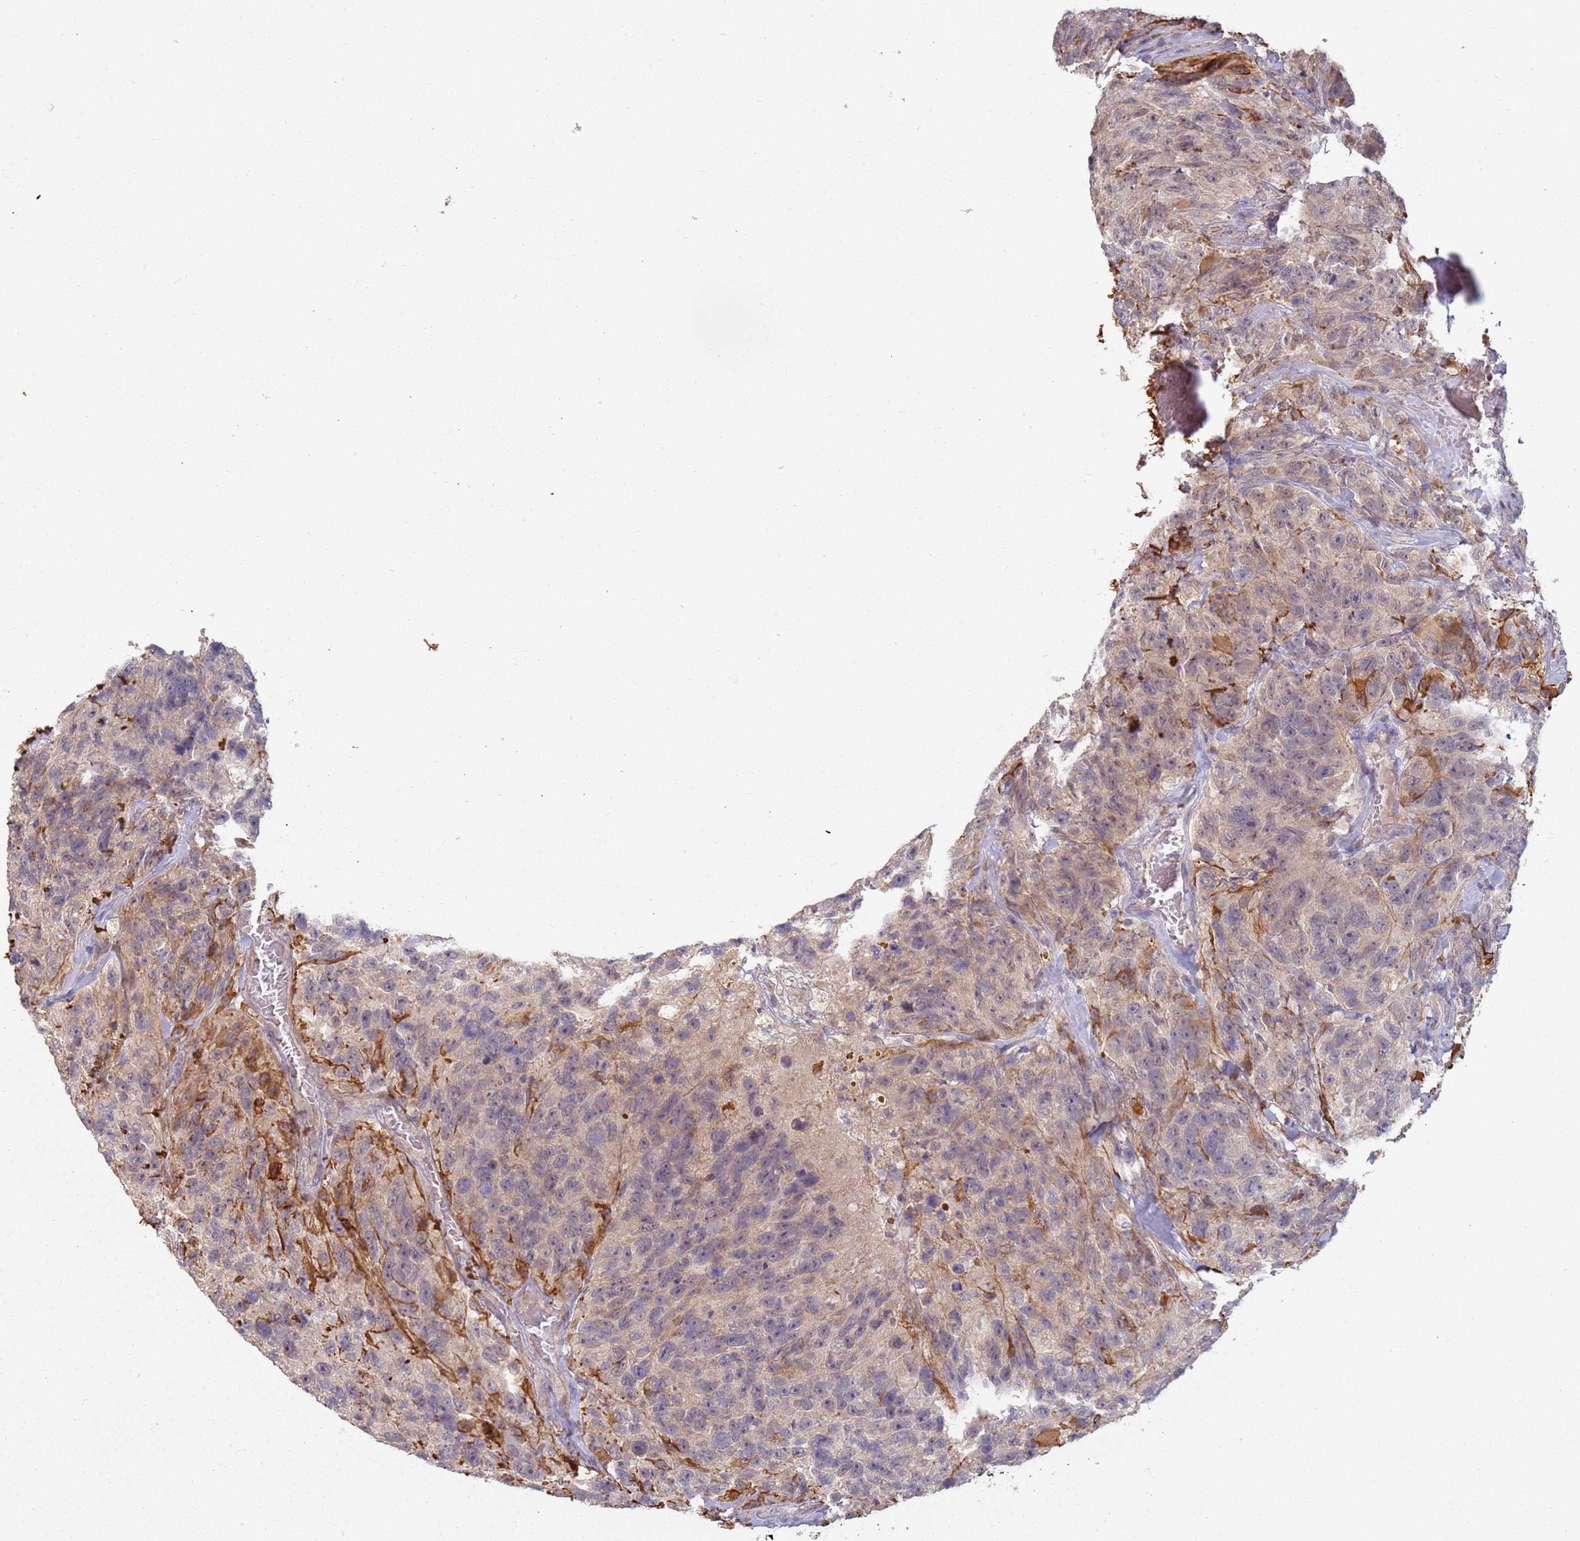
{"staining": {"intensity": "negative", "quantity": "none", "location": "none"}, "tissue": "glioma", "cell_type": "Tumor cells", "image_type": "cancer", "snomed": [{"axis": "morphology", "description": "Glioma, malignant, High grade"}, {"axis": "topography", "description": "Brain"}], "caption": "Protein analysis of glioma shows no significant expression in tumor cells.", "gene": "MPEG1", "patient": {"sex": "male", "age": 69}}